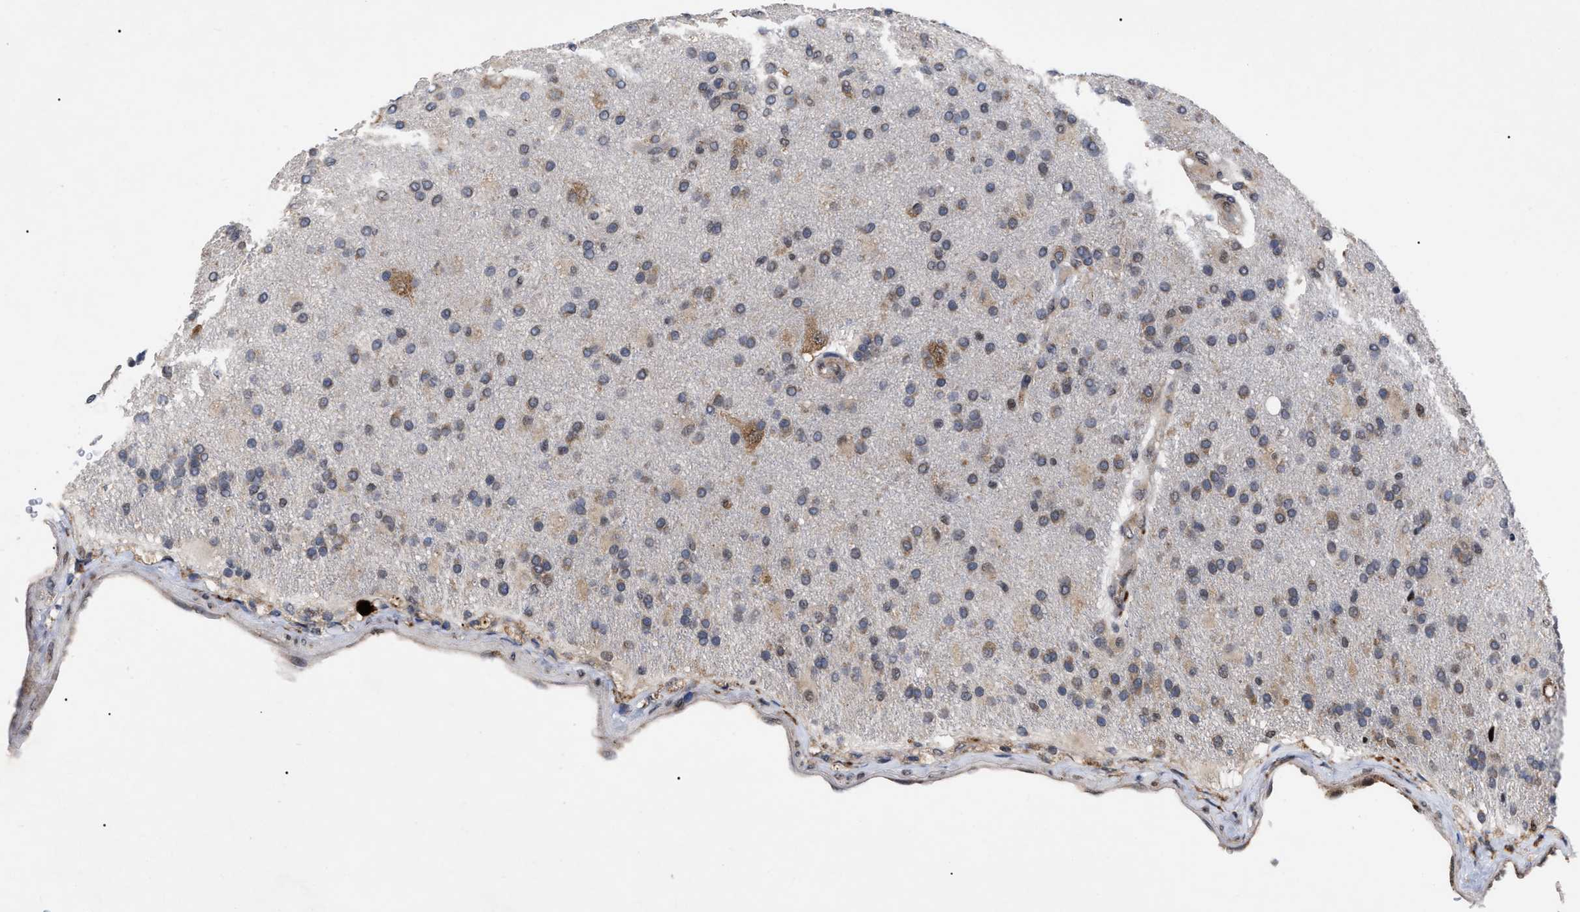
{"staining": {"intensity": "weak", "quantity": ">75%", "location": "cytoplasmic/membranous"}, "tissue": "glioma", "cell_type": "Tumor cells", "image_type": "cancer", "snomed": [{"axis": "morphology", "description": "Glioma, malignant, High grade"}, {"axis": "topography", "description": "Brain"}], "caption": "Glioma tissue shows weak cytoplasmic/membranous expression in approximately >75% of tumor cells", "gene": "UPF1", "patient": {"sex": "male", "age": 72}}